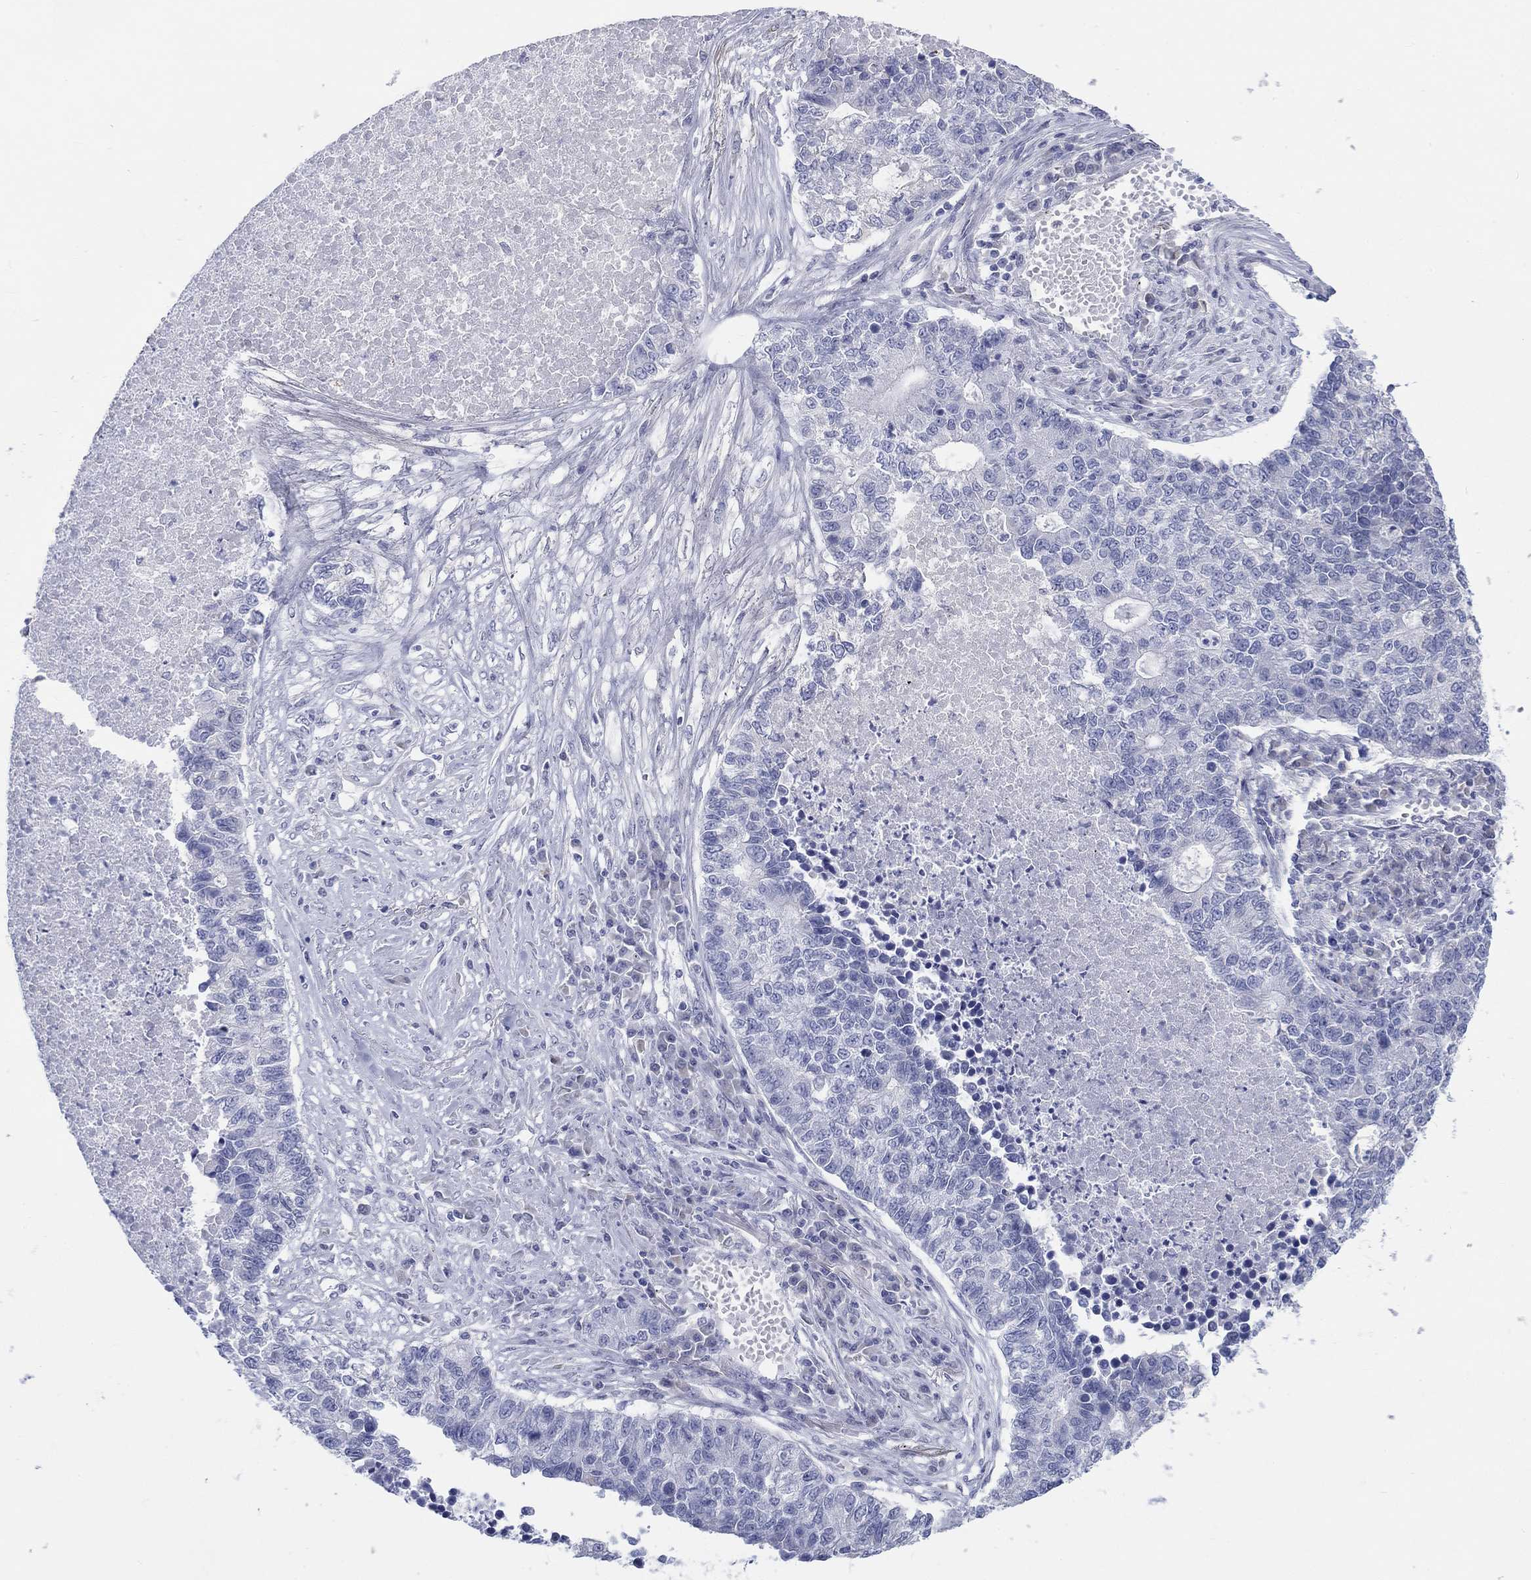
{"staining": {"intensity": "negative", "quantity": "none", "location": "none"}, "tissue": "lung cancer", "cell_type": "Tumor cells", "image_type": "cancer", "snomed": [{"axis": "morphology", "description": "Adenocarcinoma, NOS"}, {"axis": "topography", "description": "Lung"}], "caption": "This is an IHC image of human lung adenocarcinoma. There is no staining in tumor cells.", "gene": "LRRC4C", "patient": {"sex": "male", "age": 57}}